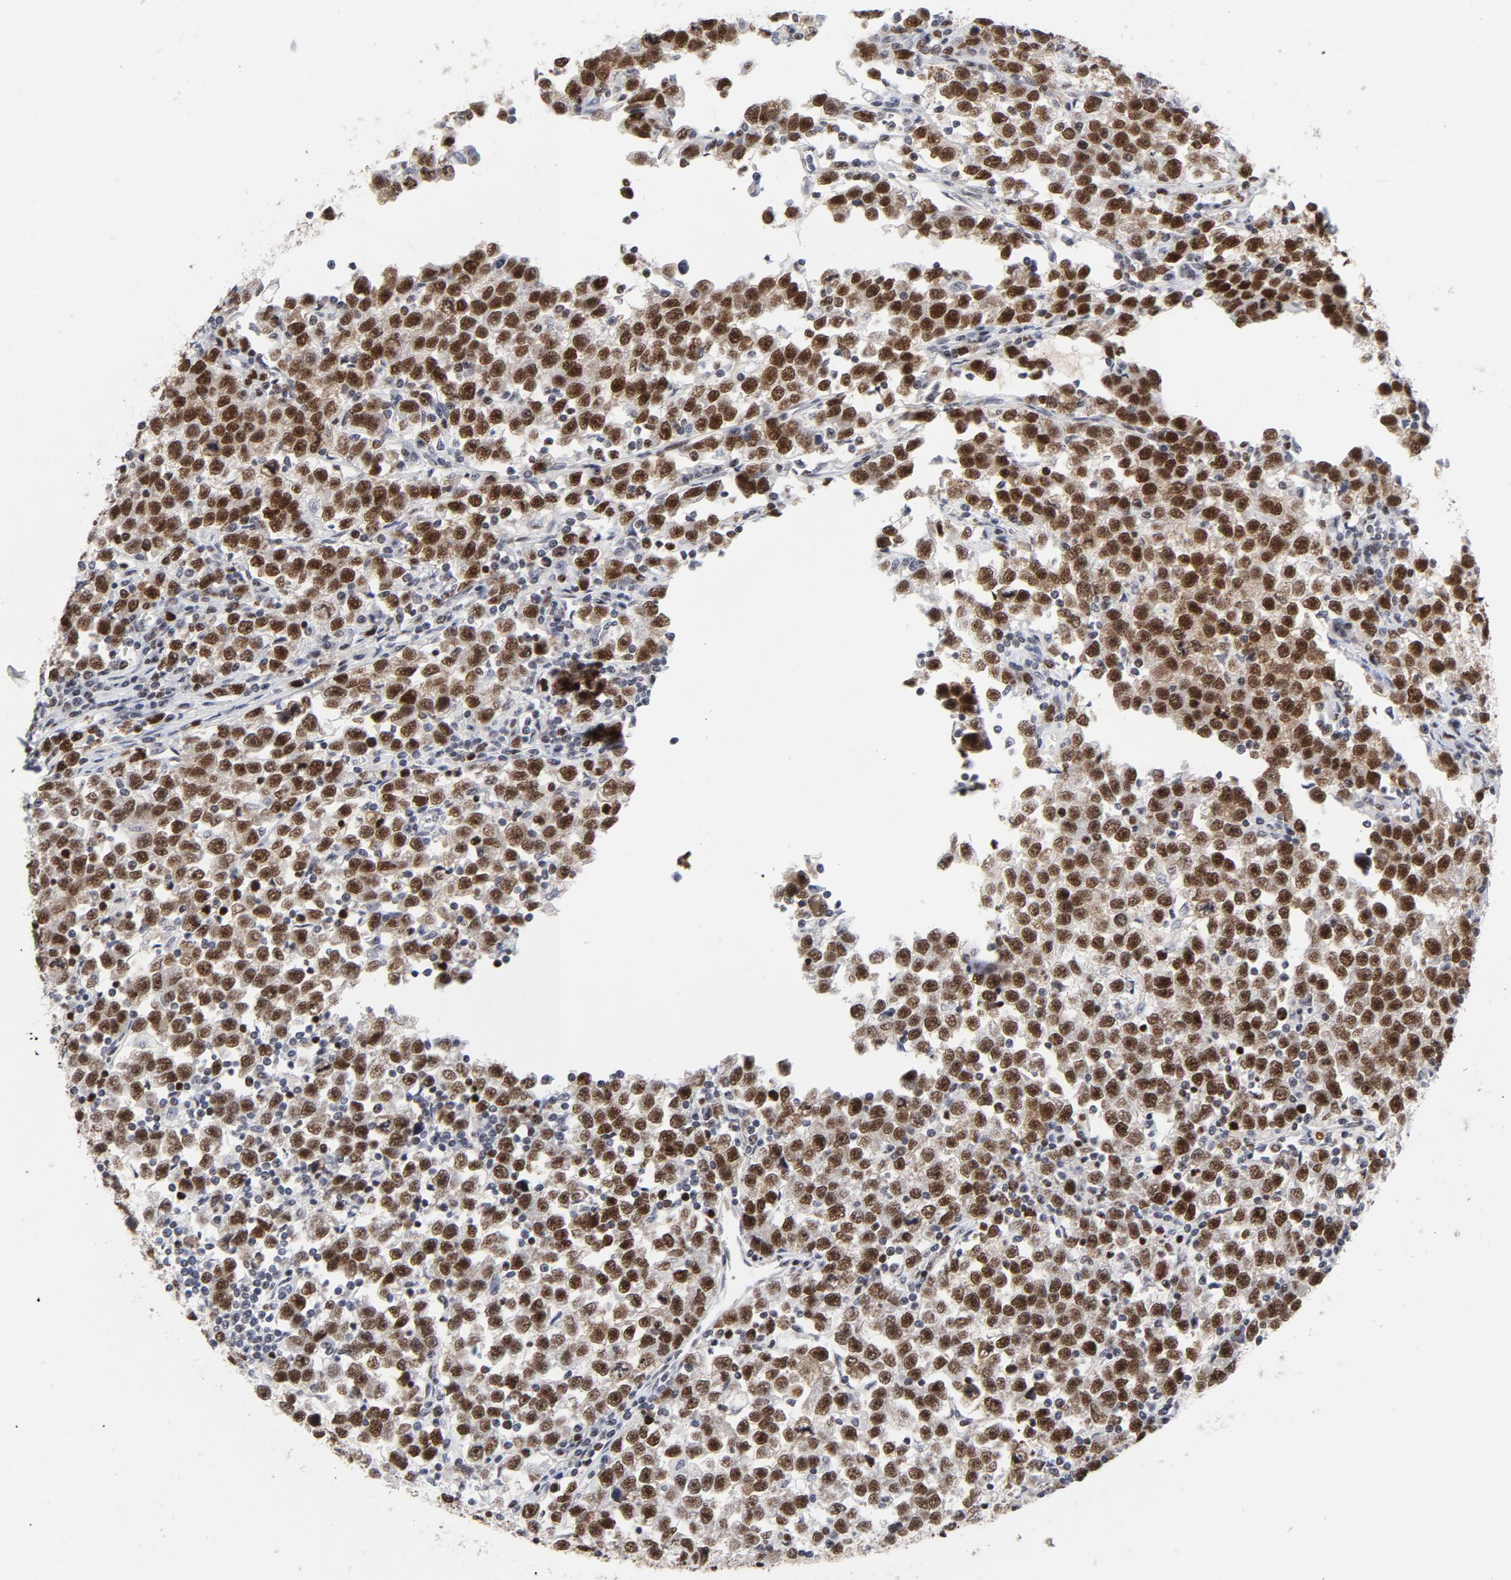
{"staining": {"intensity": "strong", "quantity": ">75%", "location": "nuclear"}, "tissue": "testis cancer", "cell_type": "Tumor cells", "image_type": "cancer", "snomed": [{"axis": "morphology", "description": "Seminoma, NOS"}, {"axis": "topography", "description": "Testis"}], "caption": "Strong nuclear expression is appreciated in about >75% of tumor cells in testis seminoma.", "gene": "RFC4", "patient": {"sex": "male", "age": 43}}